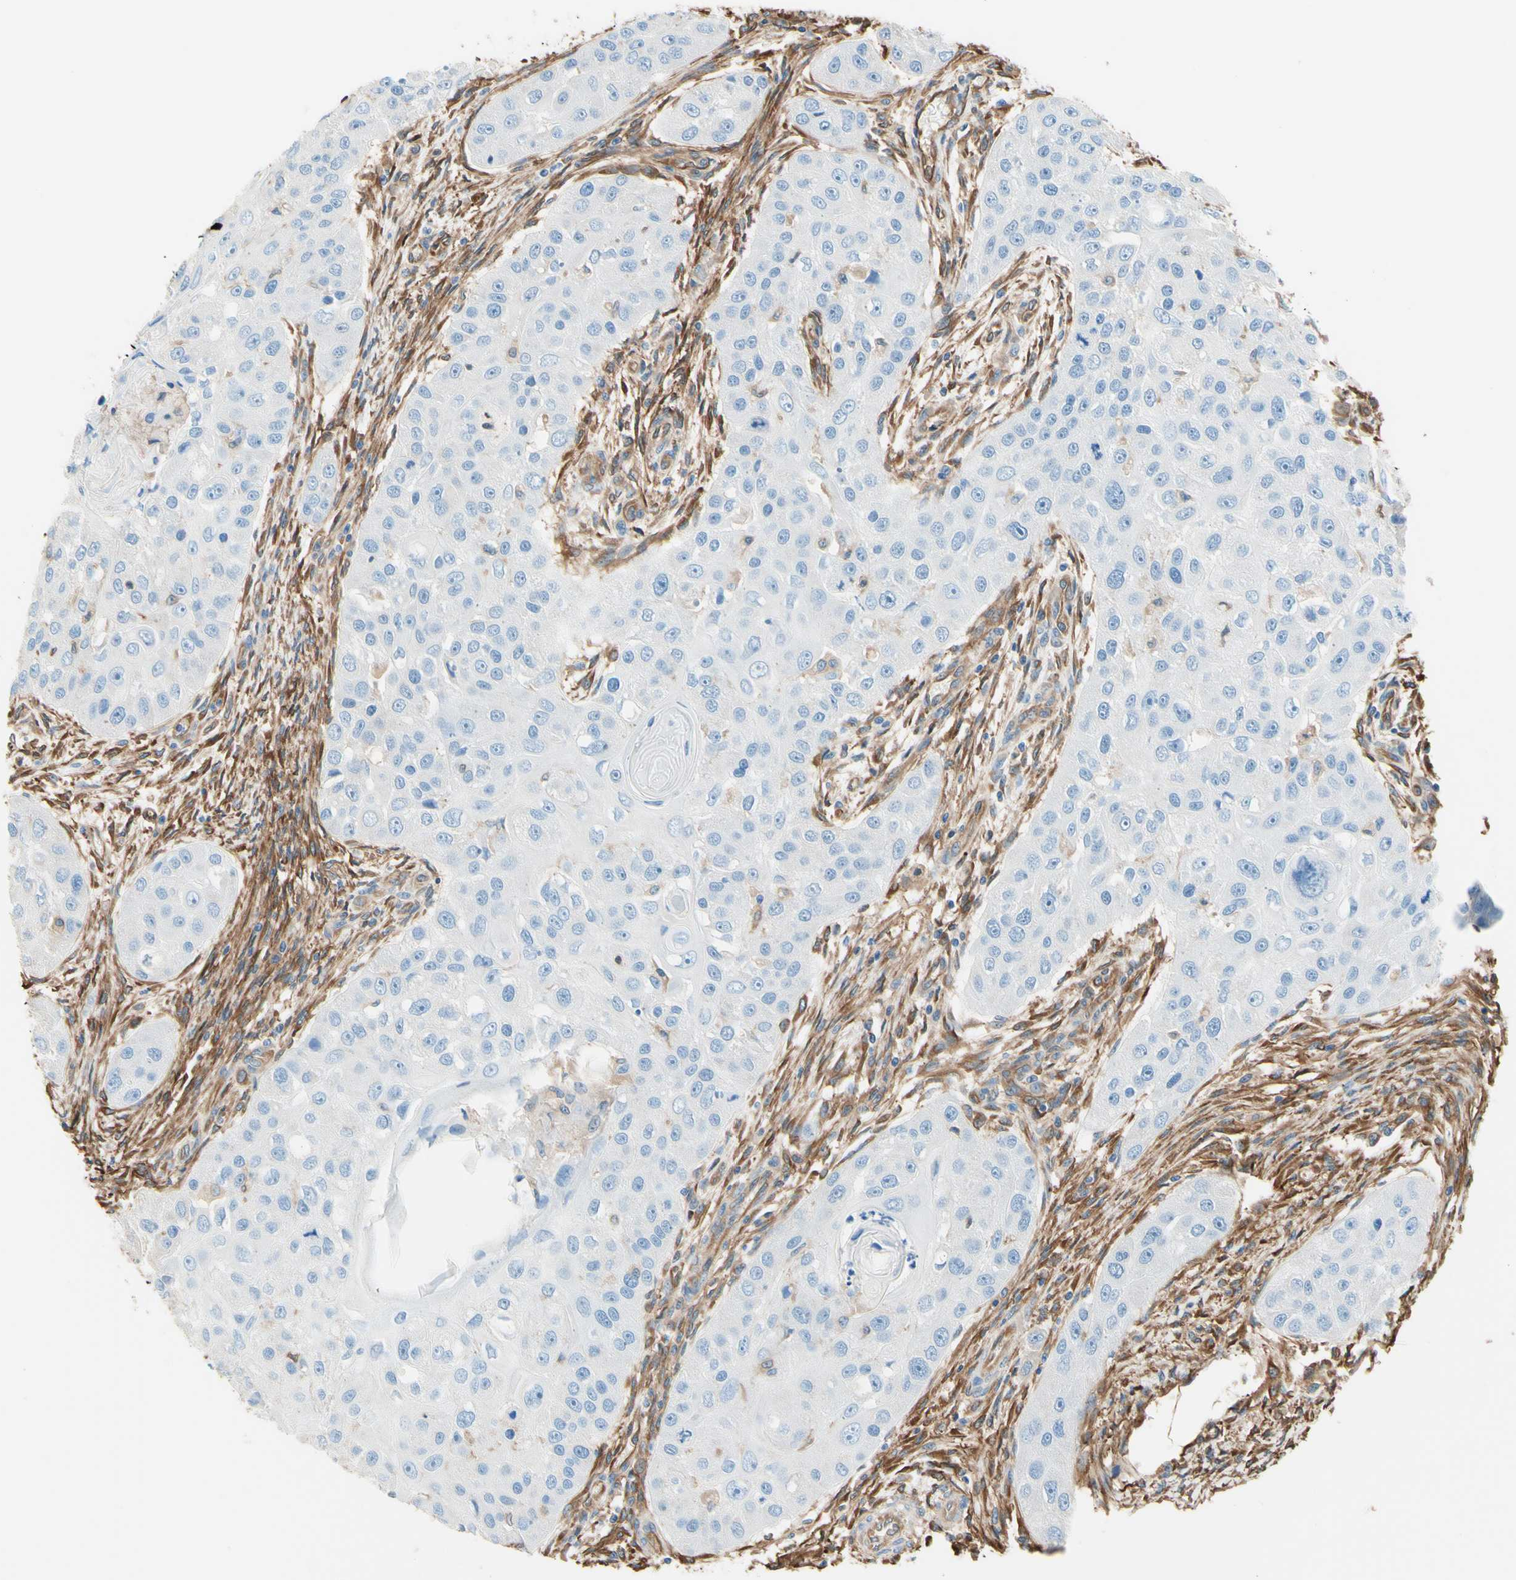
{"staining": {"intensity": "negative", "quantity": "none", "location": "none"}, "tissue": "head and neck cancer", "cell_type": "Tumor cells", "image_type": "cancer", "snomed": [{"axis": "morphology", "description": "Normal tissue, NOS"}, {"axis": "morphology", "description": "Squamous cell carcinoma, NOS"}, {"axis": "topography", "description": "Skeletal muscle"}, {"axis": "topography", "description": "Head-Neck"}], "caption": "This is an IHC histopathology image of head and neck cancer. There is no positivity in tumor cells.", "gene": "DPYSL3", "patient": {"sex": "male", "age": 51}}